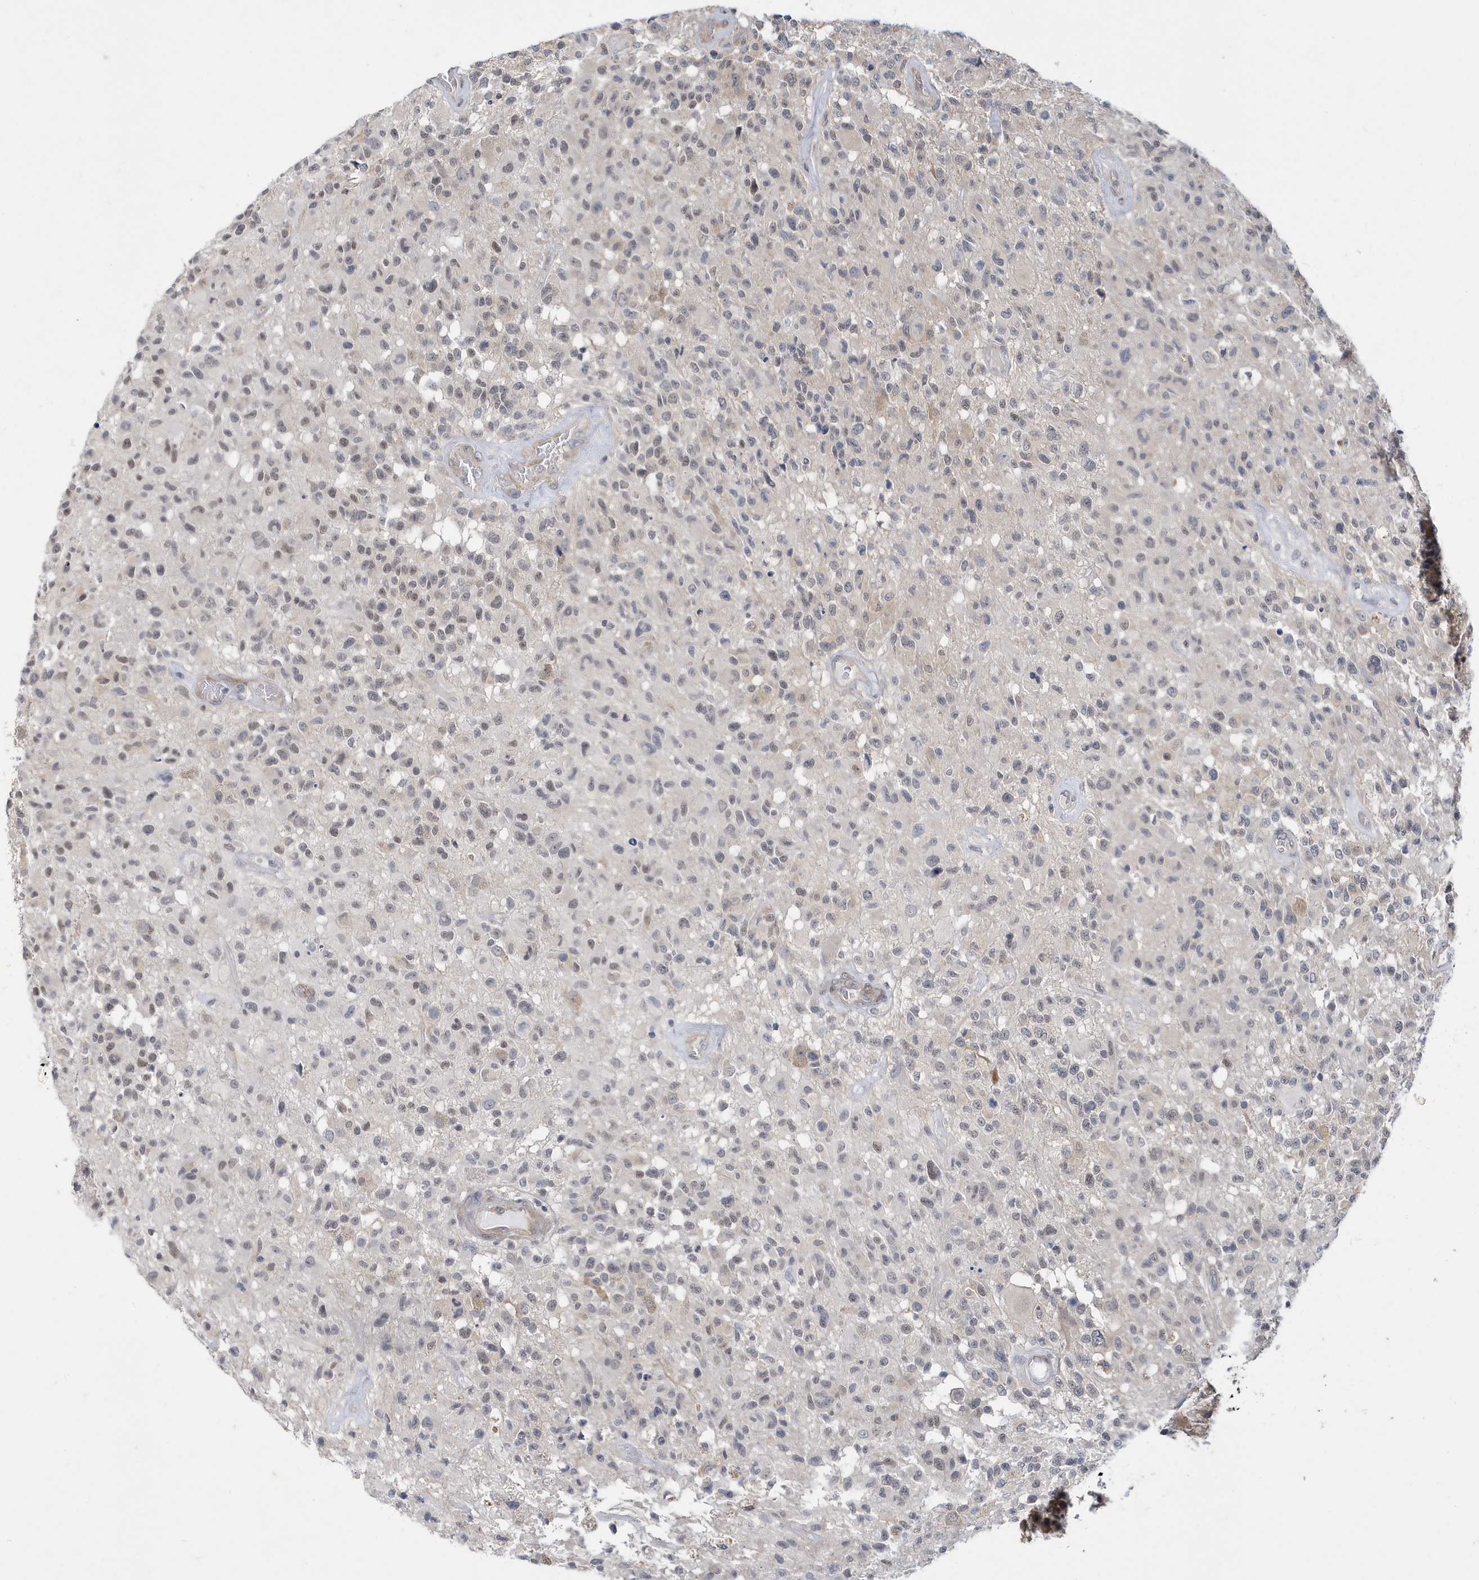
{"staining": {"intensity": "negative", "quantity": "none", "location": "none"}, "tissue": "glioma", "cell_type": "Tumor cells", "image_type": "cancer", "snomed": [{"axis": "morphology", "description": "Glioma, malignant, High grade"}, {"axis": "morphology", "description": "Glioblastoma, NOS"}, {"axis": "topography", "description": "Brain"}], "caption": "Tumor cells show no significant staining in glioma. (DAB immunohistochemistry (IHC) with hematoxylin counter stain).", "gene": "ZNF654", "patient": {"sex": "male", "age": 60}}